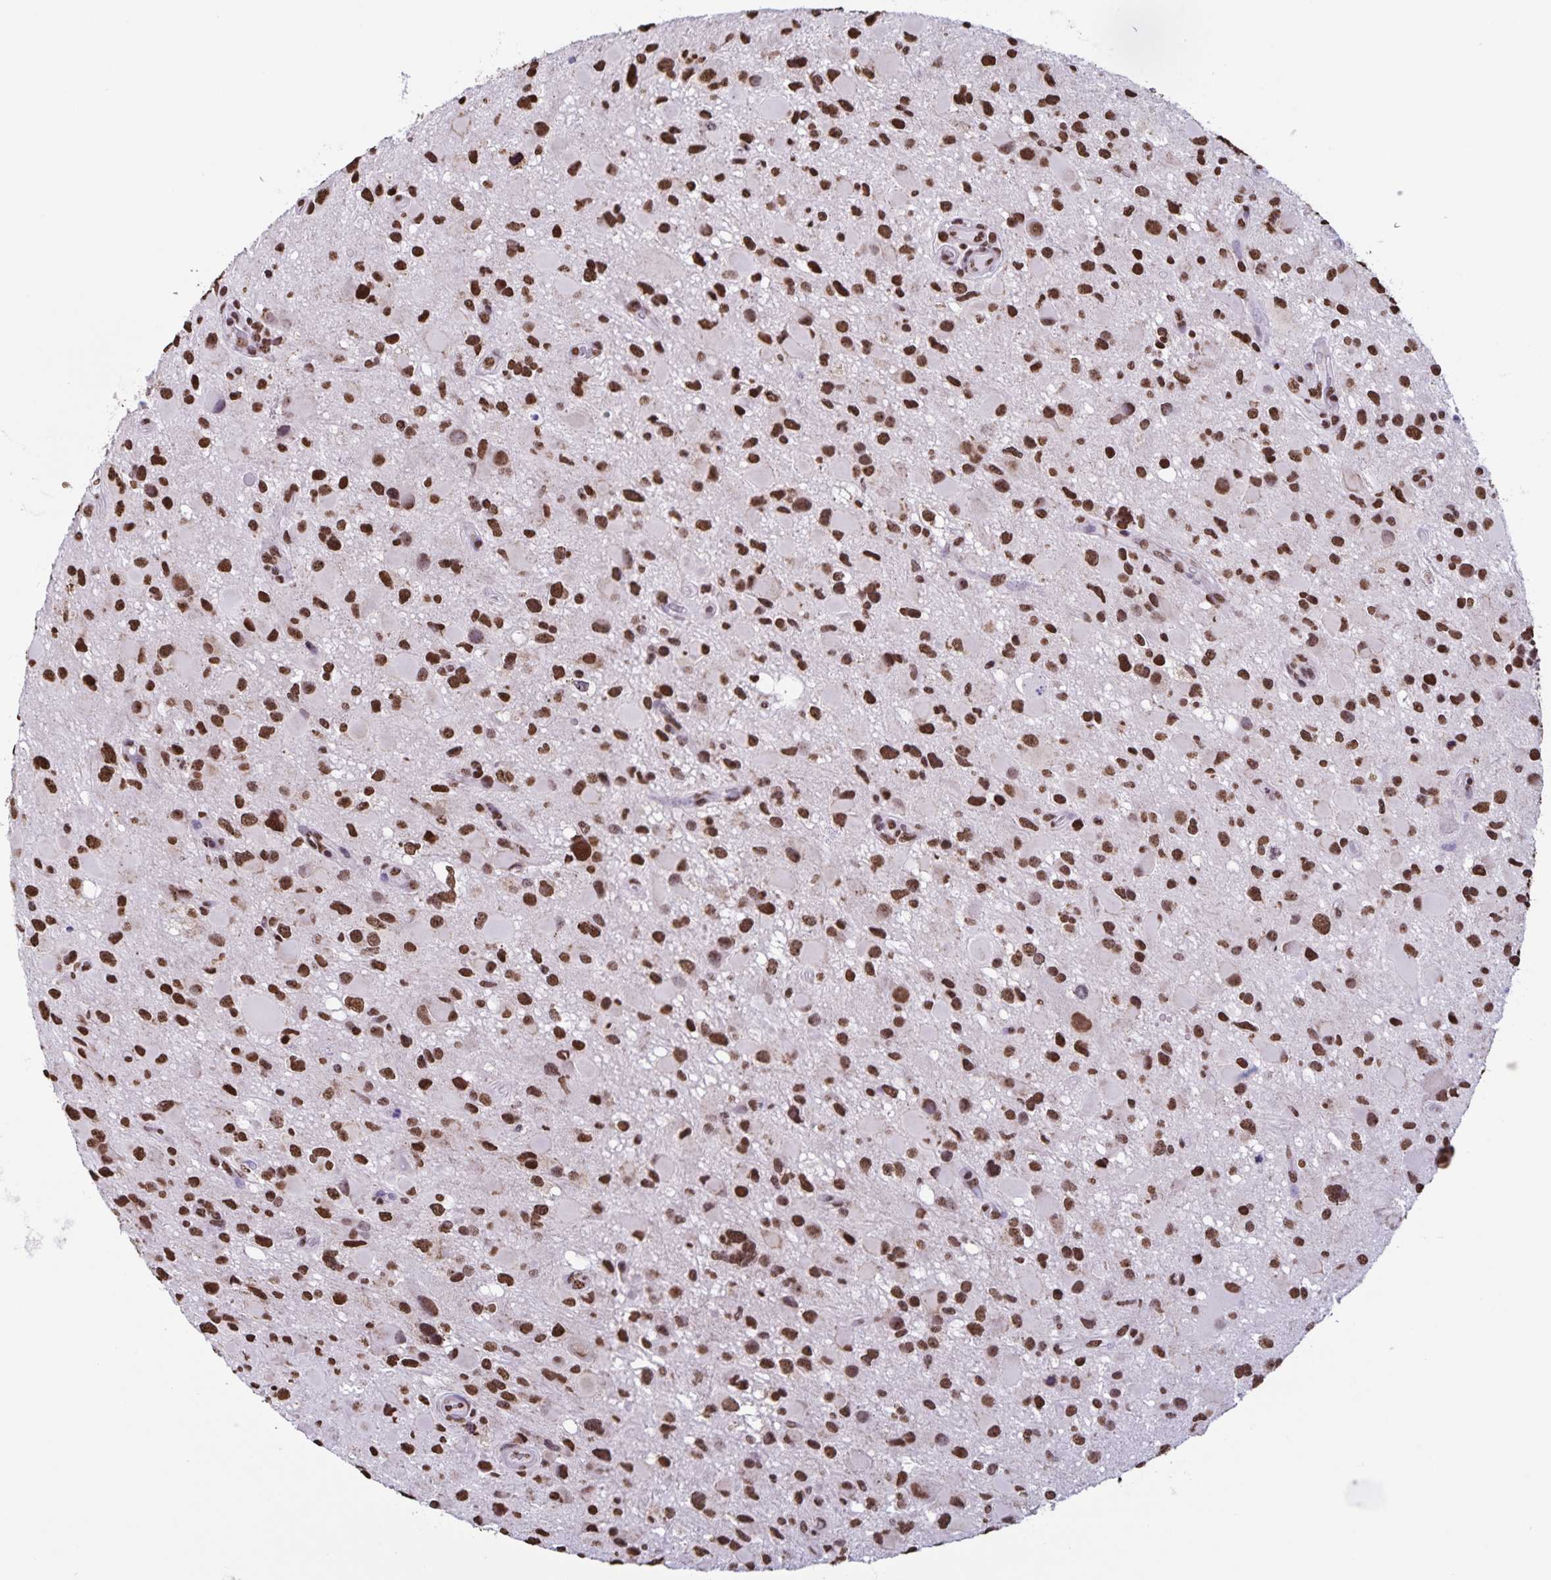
{"staining": {"intensity": "strong", "quantity": ">75%", "location": "nuclear"}, "tissue": "glioma", "cell_type": "Tumor cells", "image_type": "cancer", "snomed": [{"axis": "morphology", "description": "Glioma, malignant, Low grade"}, {"axis": "topography", "description": "Brain"}], "caption": "Strong nuclear staining for a protein is appreciated in approximately >75% of tumor cells of malignant glioma (low-grade) using immunohistochemistry.", "gene": "DUT", "patient": {"sex": "female", "age": 32}}